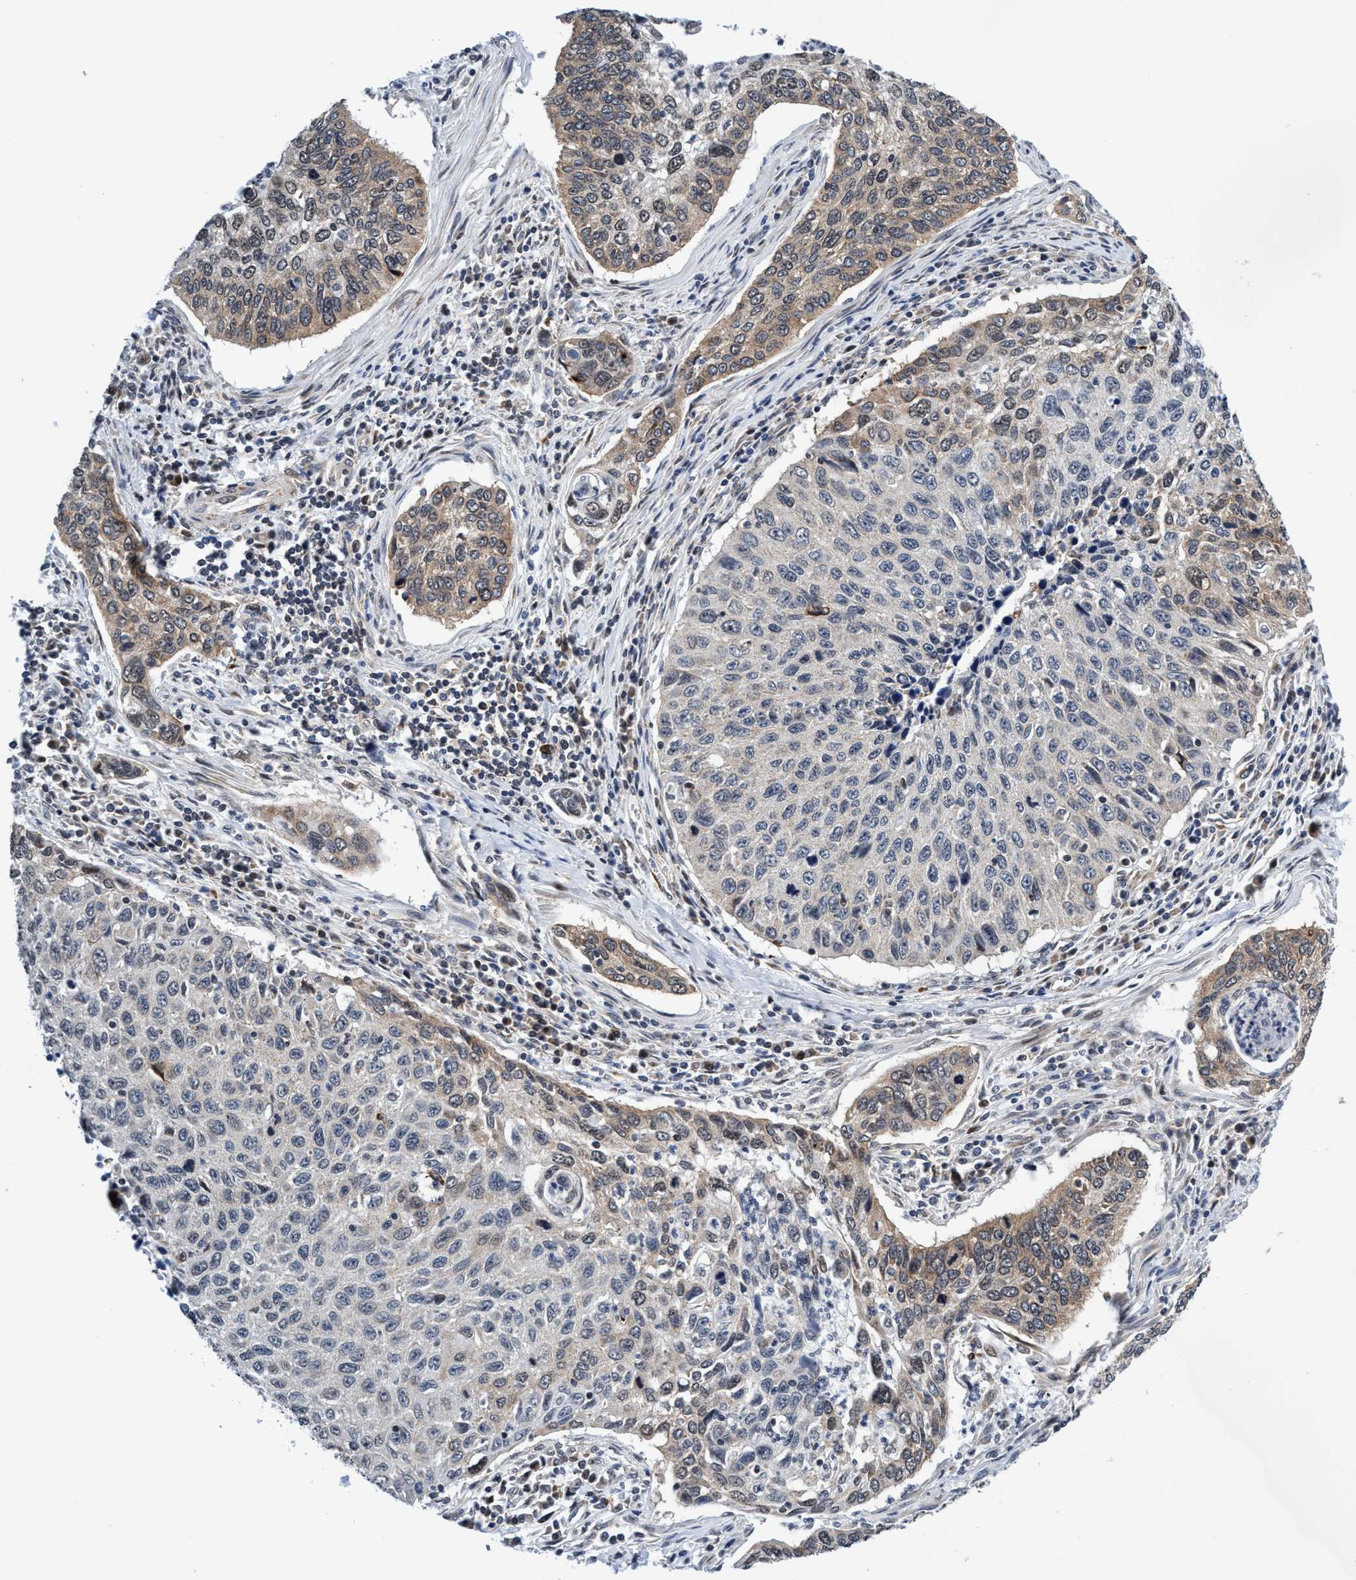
{"staining": {"intensity": "weak", "quantity": "25%-75%", "location": "cytoplasmic/membranous"}, "tissue": "cervical cancer", "cell_type": "Tumor cells", "image_type": "cancer", "snomed": [{"axis": "morphology", "description": "Squamous cell carcinoma, NOS"}, {"axis": "topography", "description": "Cervix"}], "caption": "Protein staining of cervical cancer (squamous cell carcinoma) tissue reveals weak cytoplasmic/membranous staining in approximately 25%-75% of tumor cells.", "gene": "AGAP2", "patient": {"sex": "female", "age": 53}}